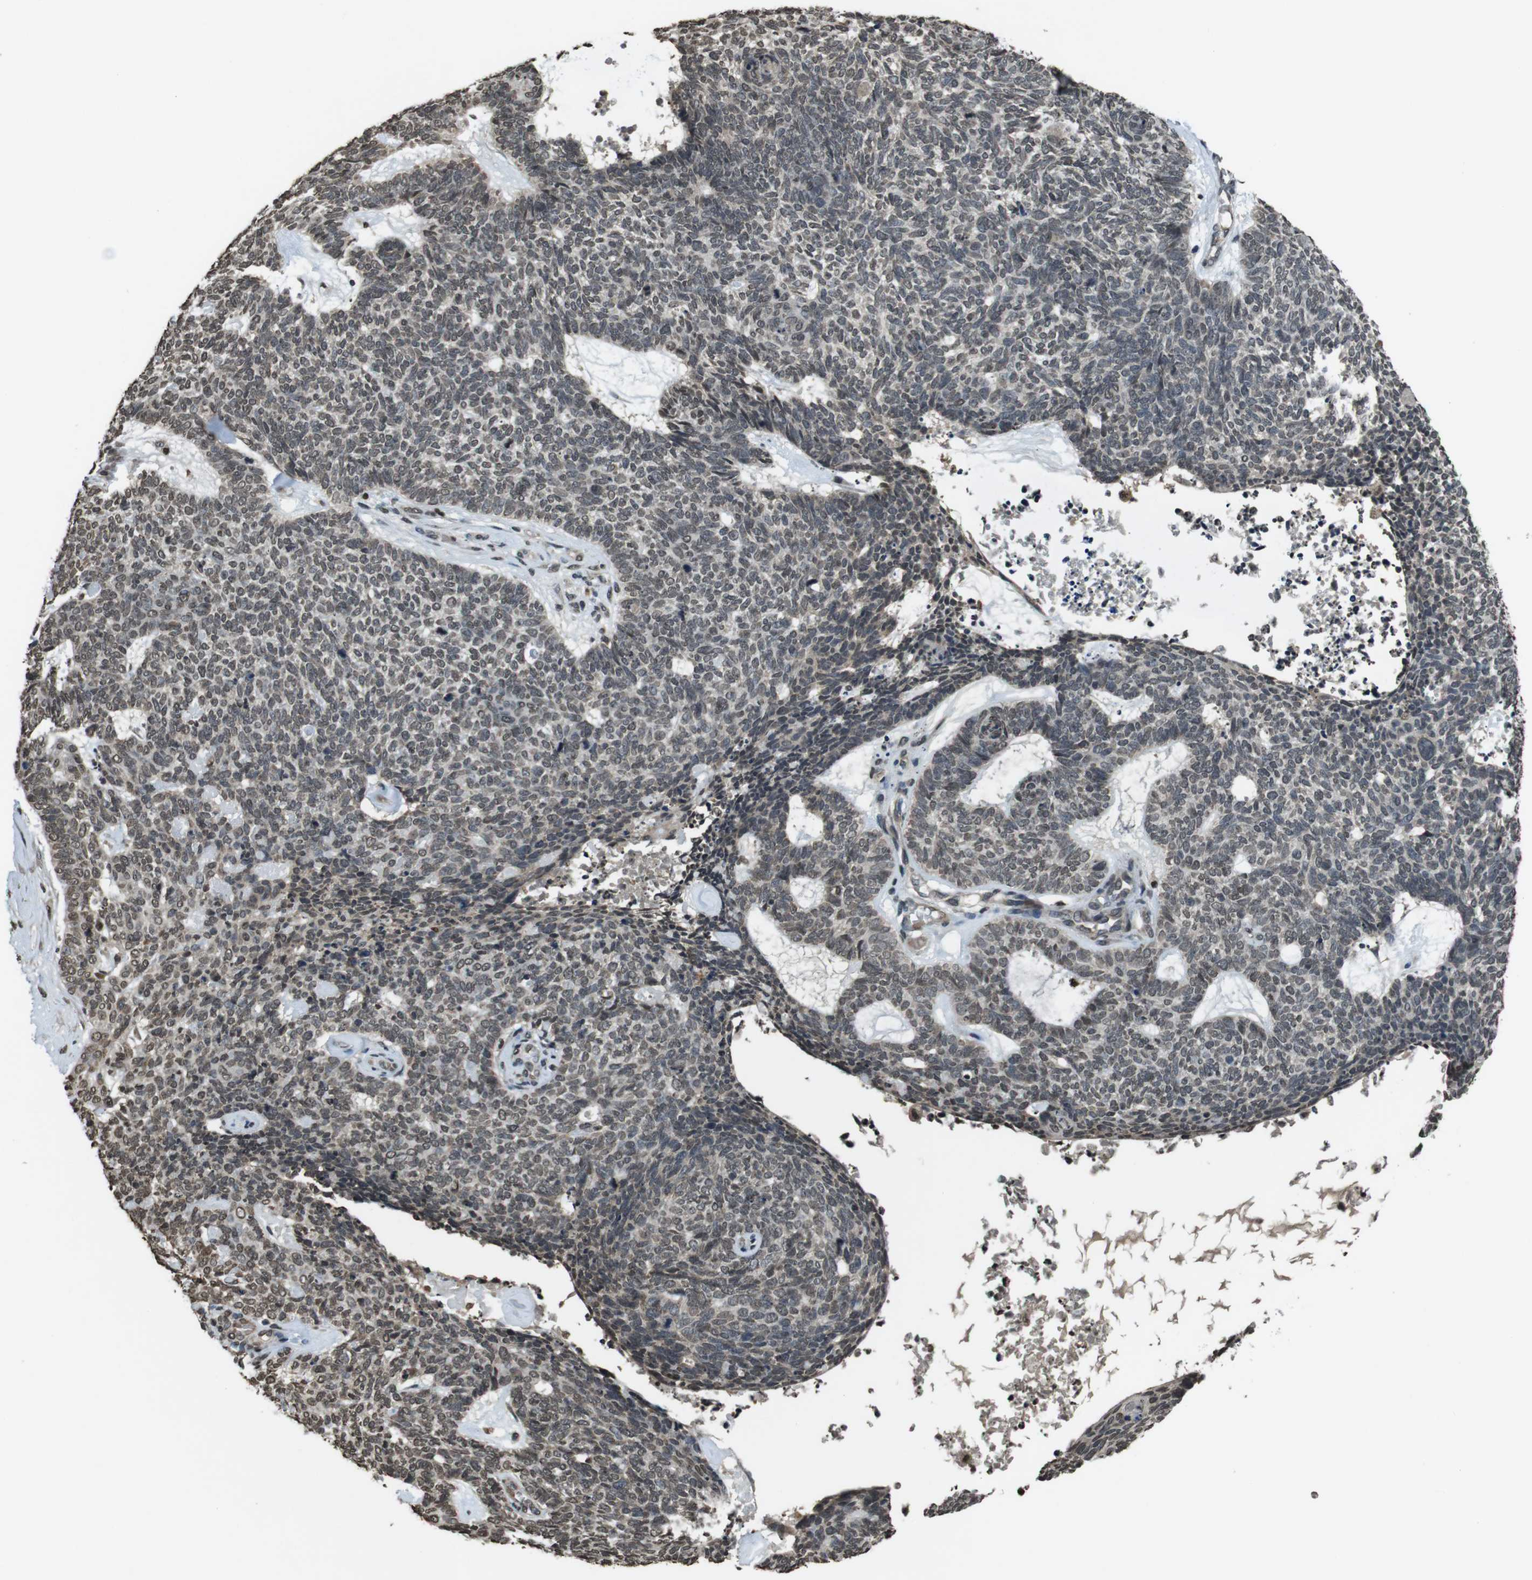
{"staining": {"intensity": "moderate", "quantity": "25%-75%", "location": "nuclear"}, "tissue": "skin cancer", "cell_type": "Tumor cells", "image_type": "cancer", "snomed": [{"axis": "morphology", "description": "Basal cell carcinoma"}, {"axis": "topography", "description": "Skin"}], "caption": "Skin cancer stained with a protein marker reveals moderate staining in tumor cells.", "gene": "MAF", "patient": {"sex": "female", "age": 84}}